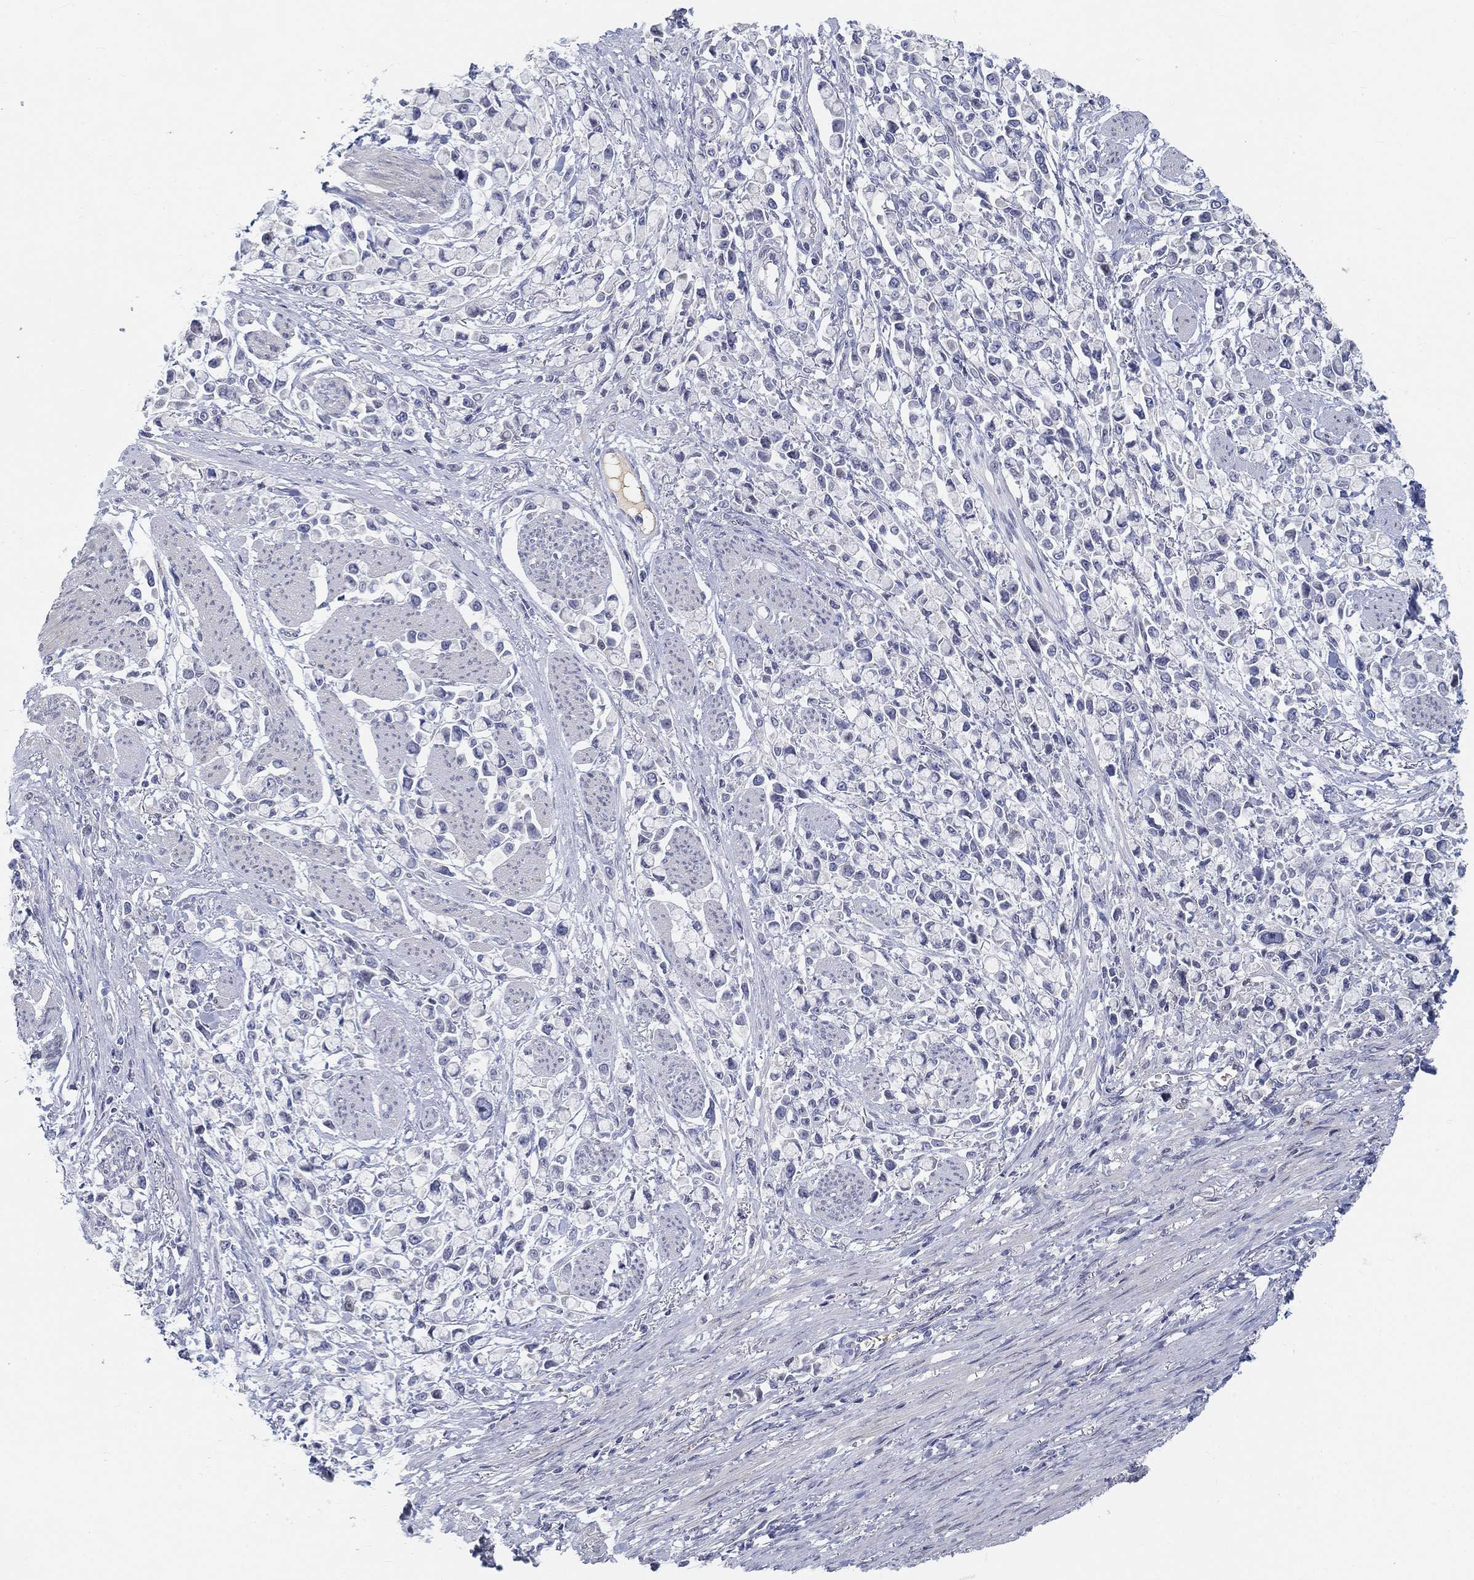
{"staining": {"intensity": "negative", "quantity": "none", "location": "none"}, "tissue": "stomach cancer", "cell_type": "Tumor cells", "image_type": "cancer", "snomed": [{"axis": "morphology", "description": "Adenocarcinoma, NOS"}, {"axis": "topography", "description": "Stomach"}], "caption": "Tumor cells are negative for protein expression in human adenocarcinoma (stomach). (DAB (3,3'-diaminobenzidine) immunohistochemistry (IHC) with hematoxylin counter stain).", "gene": "SNTG2", "patient": {"sex": "female", "age": 81}}